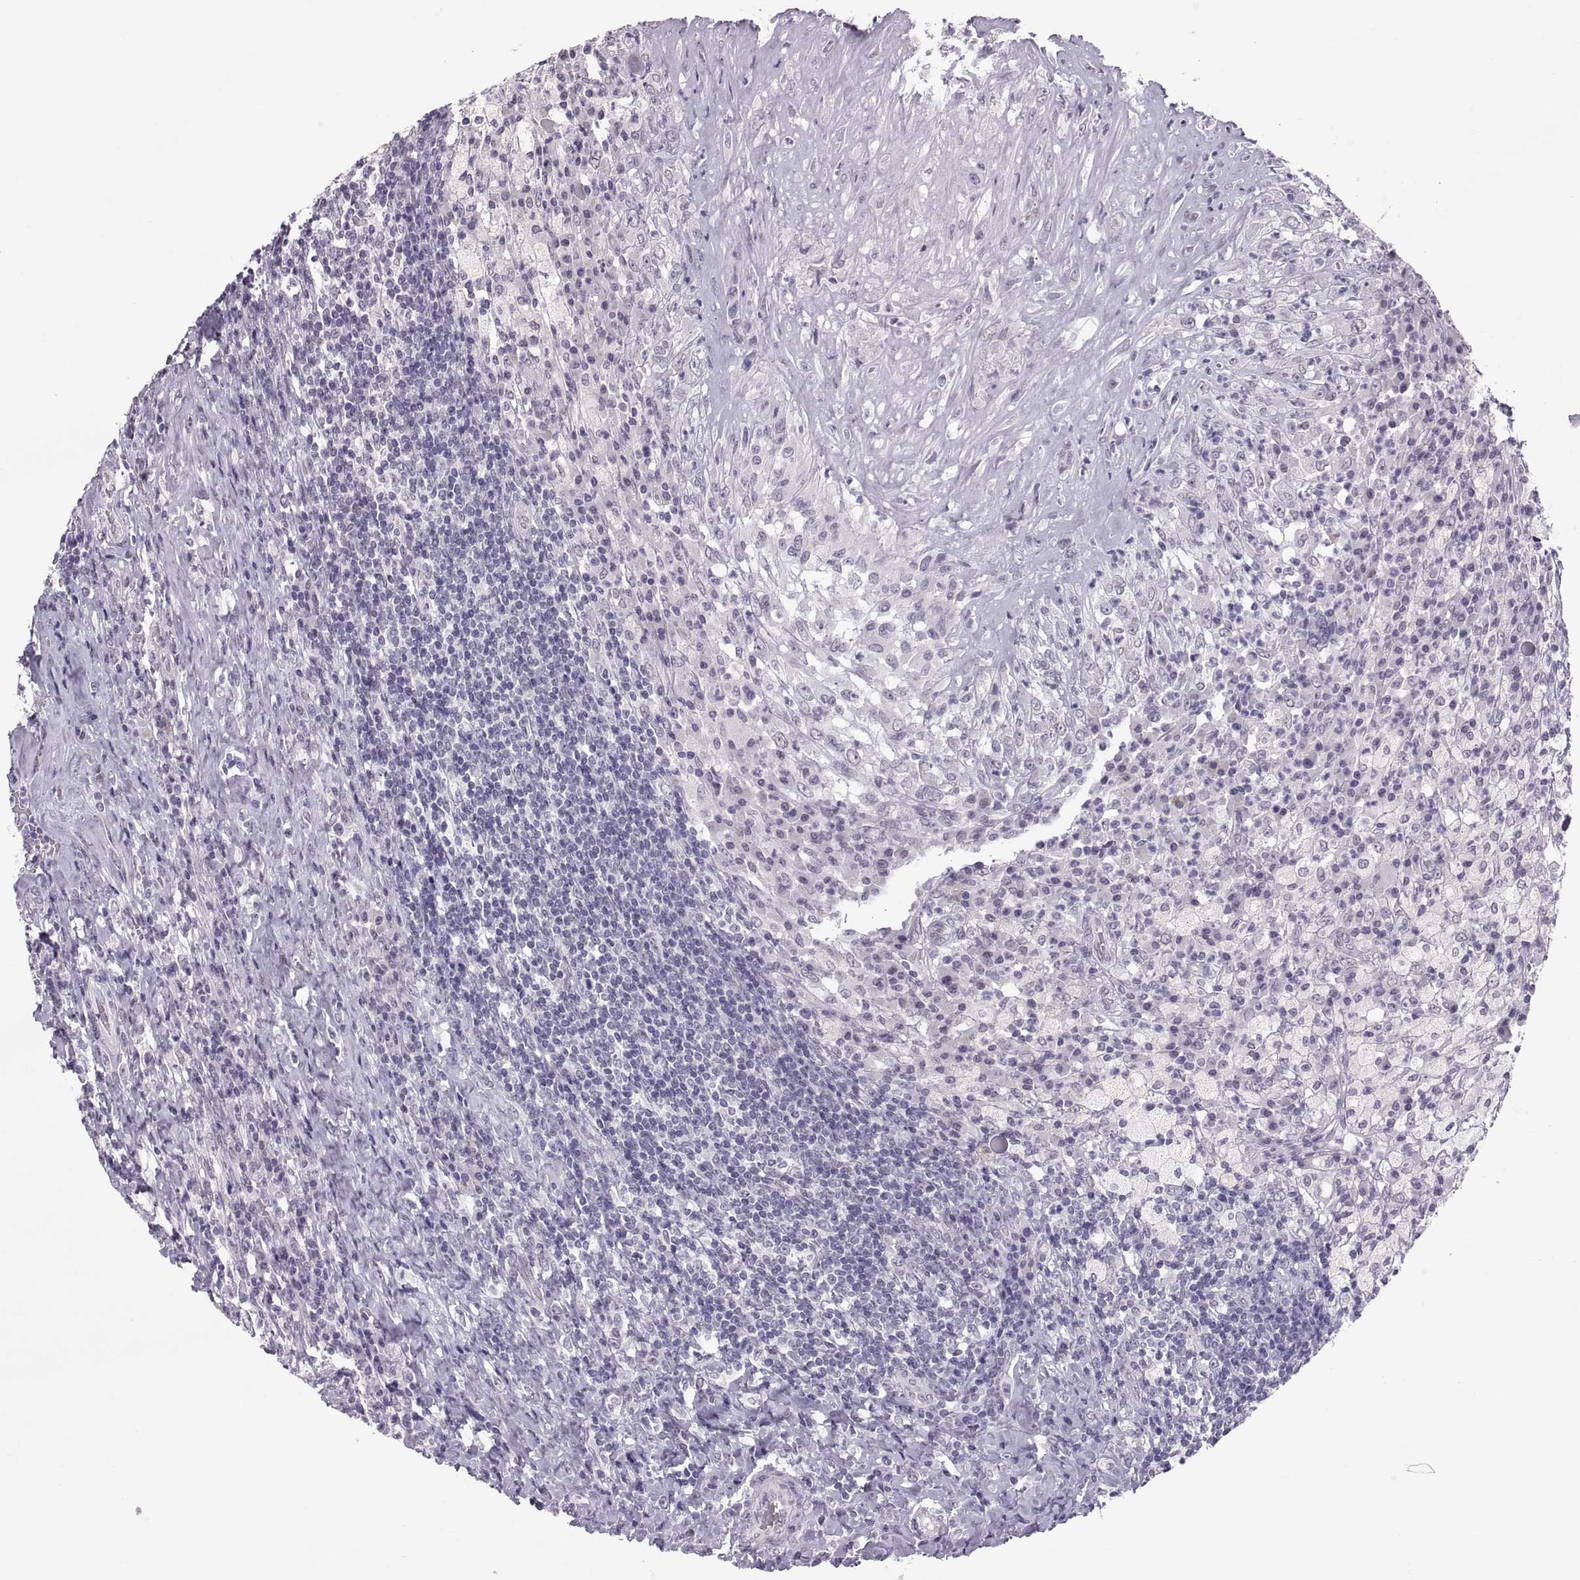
{"staining": {"intensity": "negative", "quantity": "none", "location": "none"}, "tissue": "testis cancer", "cell_type": "Tumor cells", "image_type": "cancer", "snomed": [{"axis": "morphology", "description": "Necrosis, NOS"}, {"axis": "morphology", "description": "Carcinoma, Embryonal, NOS"}, {"axis": "topography", "description": "Testis"}], "caption": "This is a micrograph of IHC staining of testis embryonal carcinoma, which shows no positivity in tumor cells. The staining is performed using DAB brown chromogen with nuclei counter-stained in using hematoxylin.", "gene": "KRT77", "patient": {"sex": "male", "age": 19}}